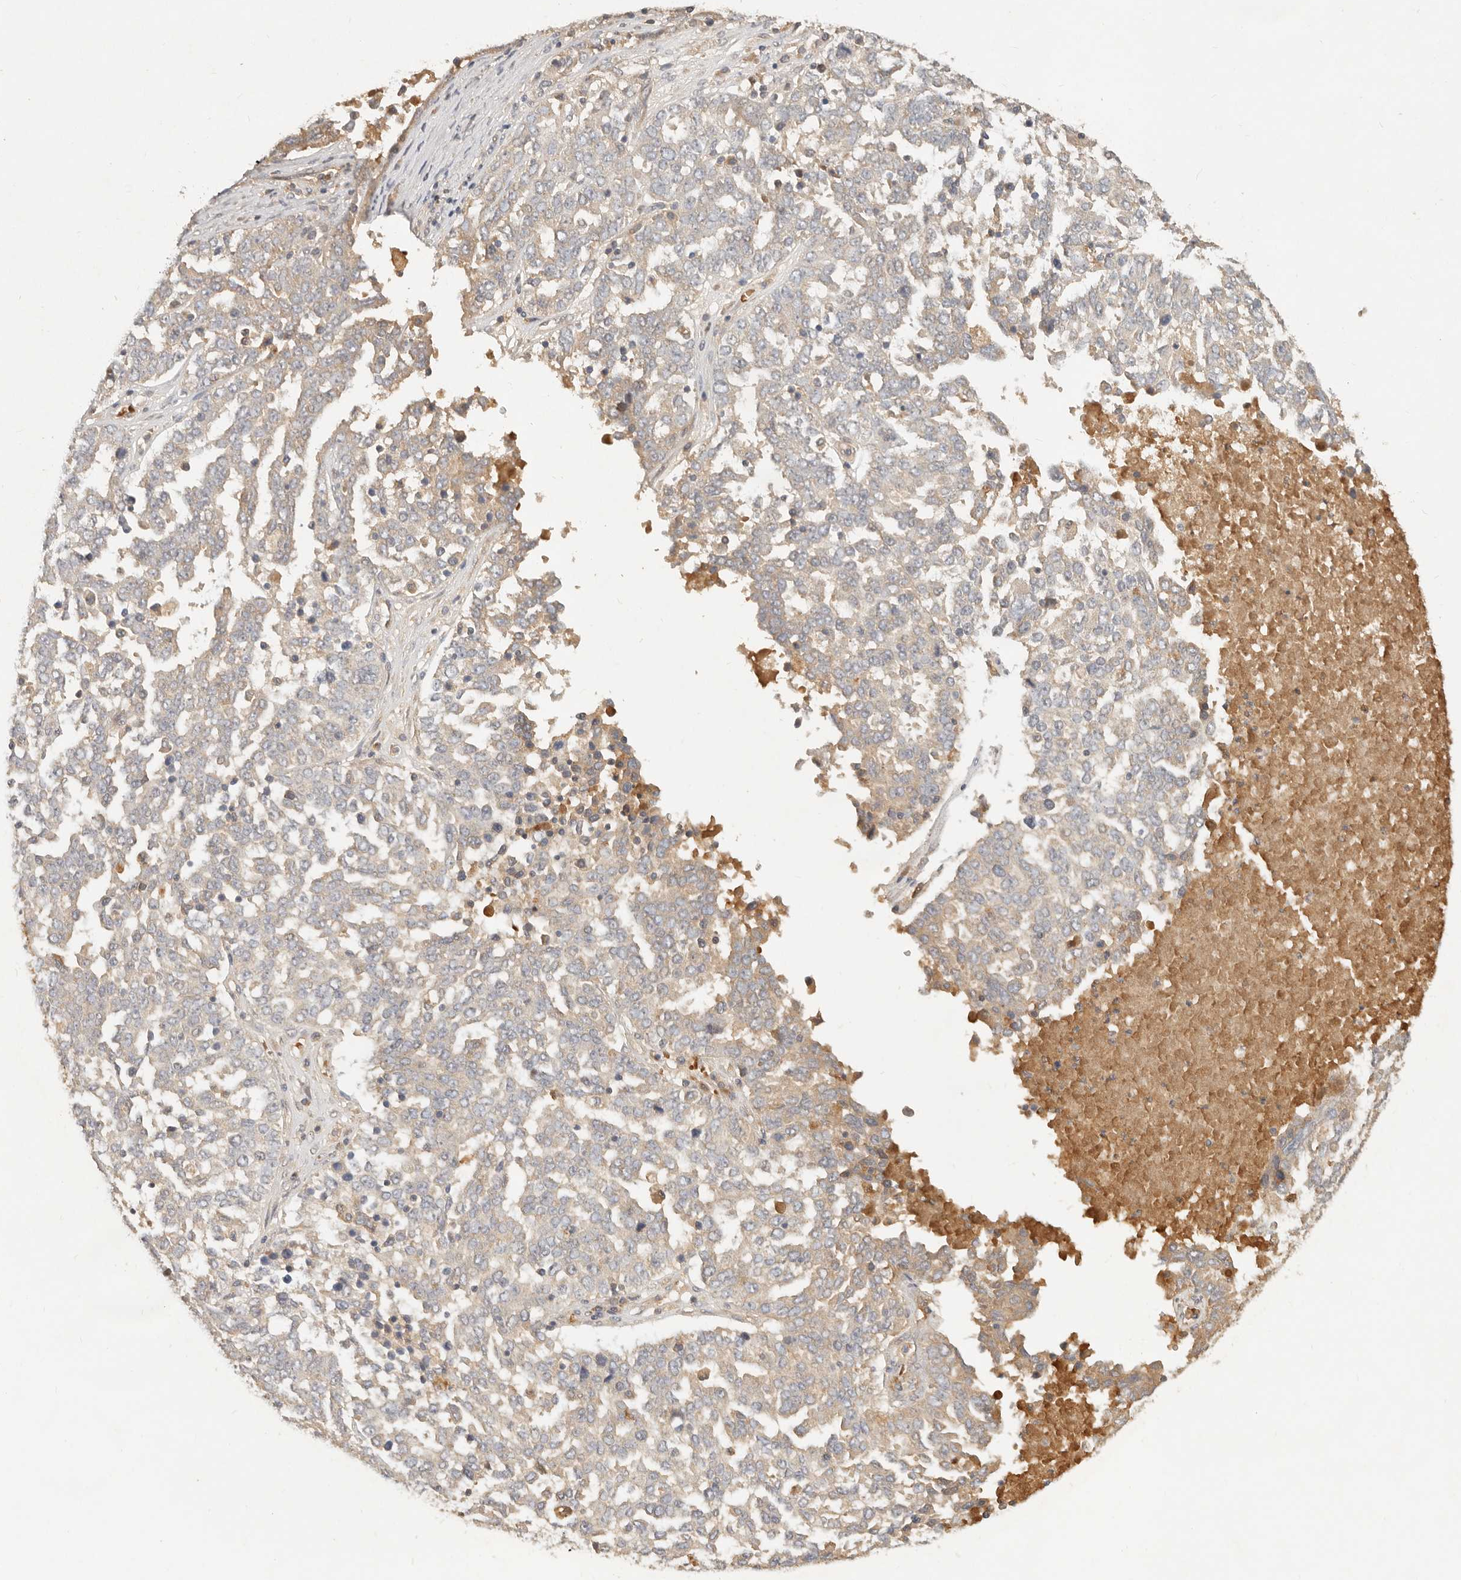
{"staining": {"intensity": "weak", "quantity": "<25%", "location": "cytoplasmic/membranous"}, "tissue": "ovarian cancer", "cell_type": "Tumor cells", "image_type": "cancer", "snomed": [{"axis": "morphology", "description": "Carcinoma, endometroid"}, {"axis": "topography", "description": "Ovary"}], "caption": "The photomicrograph reveals no significant staining in tumor cells of ovarian endometroid carcinoma.", "gene": "FREM2", "patient": {"sex": "female", "age": 62}}